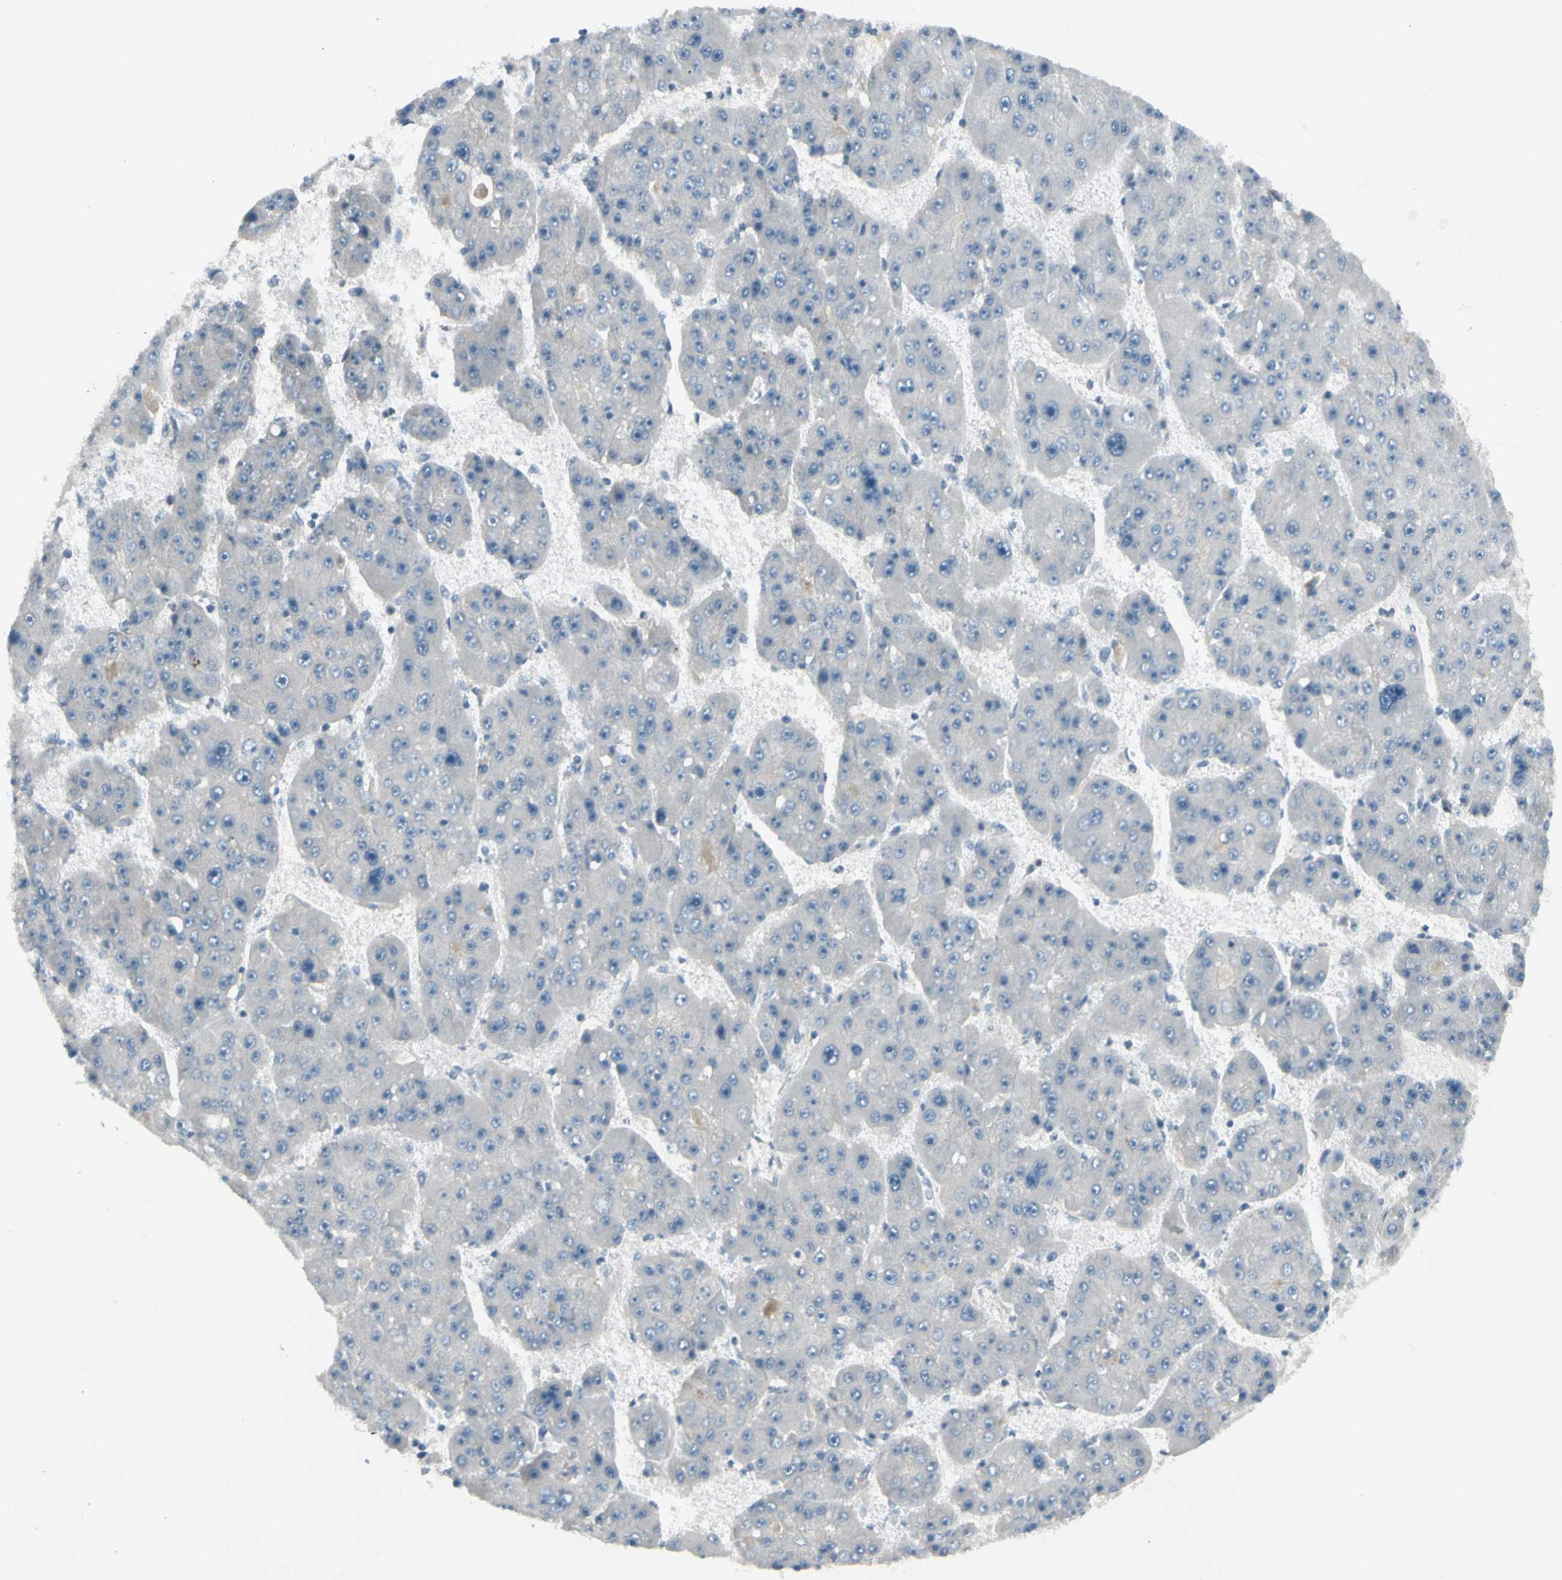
{"staining": {"intensity": "negative", "quantity": "none", "location": "none"}, "tissue": "liver cancer", "cell_type": "Tumor cells", "image_type": "cancer", "snomed": [{"axis": "morphology", "description": "Carcinoma, Hepatocellular, NOS"}, {"axis": "topography", "description": "Liver"}], "caption": "Immunohistochemistry (IHC) histopathology image of neoplastic tissue: liver cancer (hepatocellular carcinoma) stained with DAB exhibits no significant protein staining in tumor cells.", "gene": "PANK2", "patient": {"sex": "female", "age": 61}}